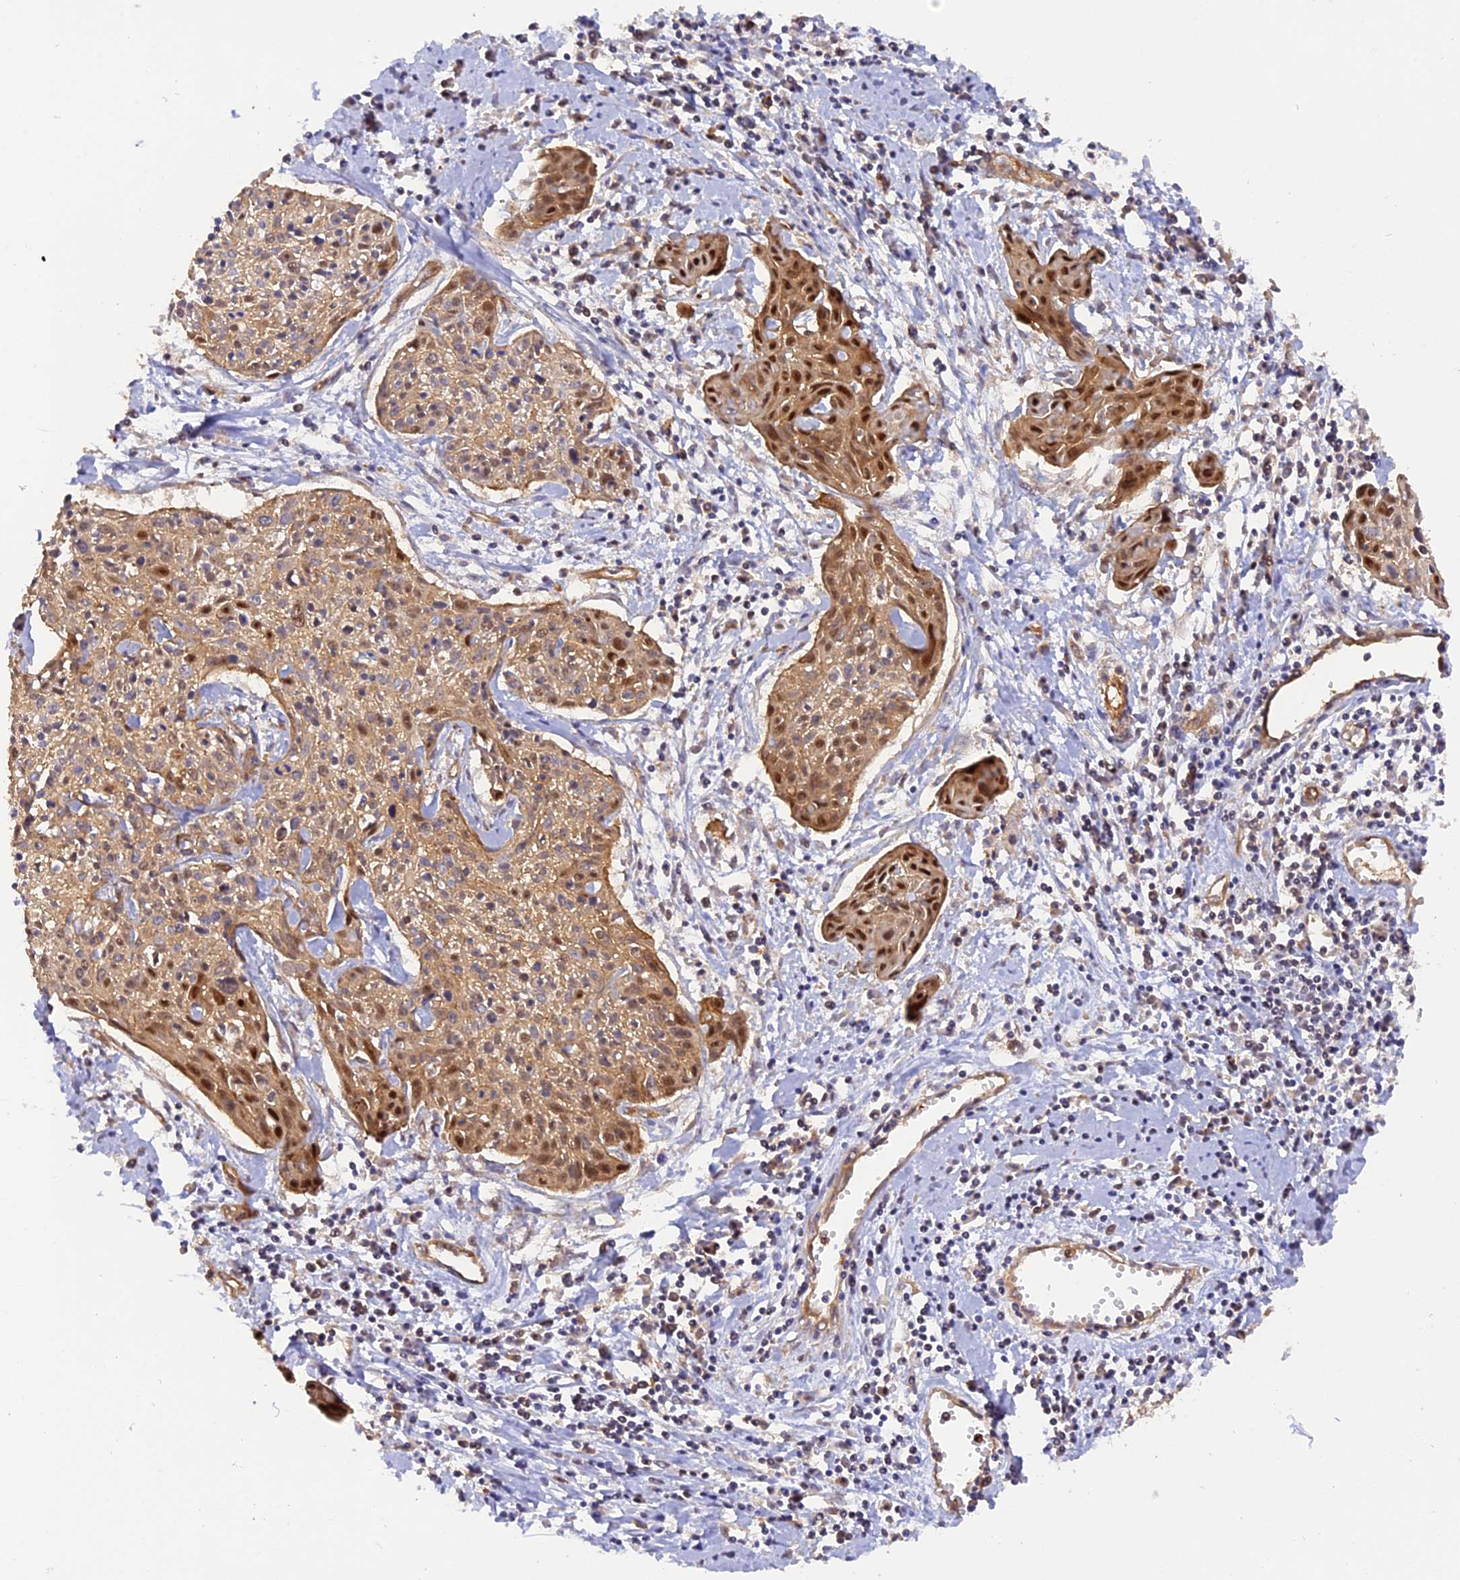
{"staining": {"intensity": "moderate", "quantity": "25%-75%", "location": "cytoplasmic/membranous,nuclear"}, "tissue": "cervical cancer", "cell_type": "Tumor cells", "image_type": "cancer", "snomed": [{"axis": "morphology", "description": "Squamous cell carcinoma, NOS"}, {"axis": "topography", "description": "Cervix"}], "caption": "Cervical cancer stained for a protein (brown) demonstrates moderate cytoplasmic/membranous and nuclear positive staining in approximately 25%-75% of tumor cells.", "gene": "C5orf22", "patient": {"sex": "female", "age": 51}}